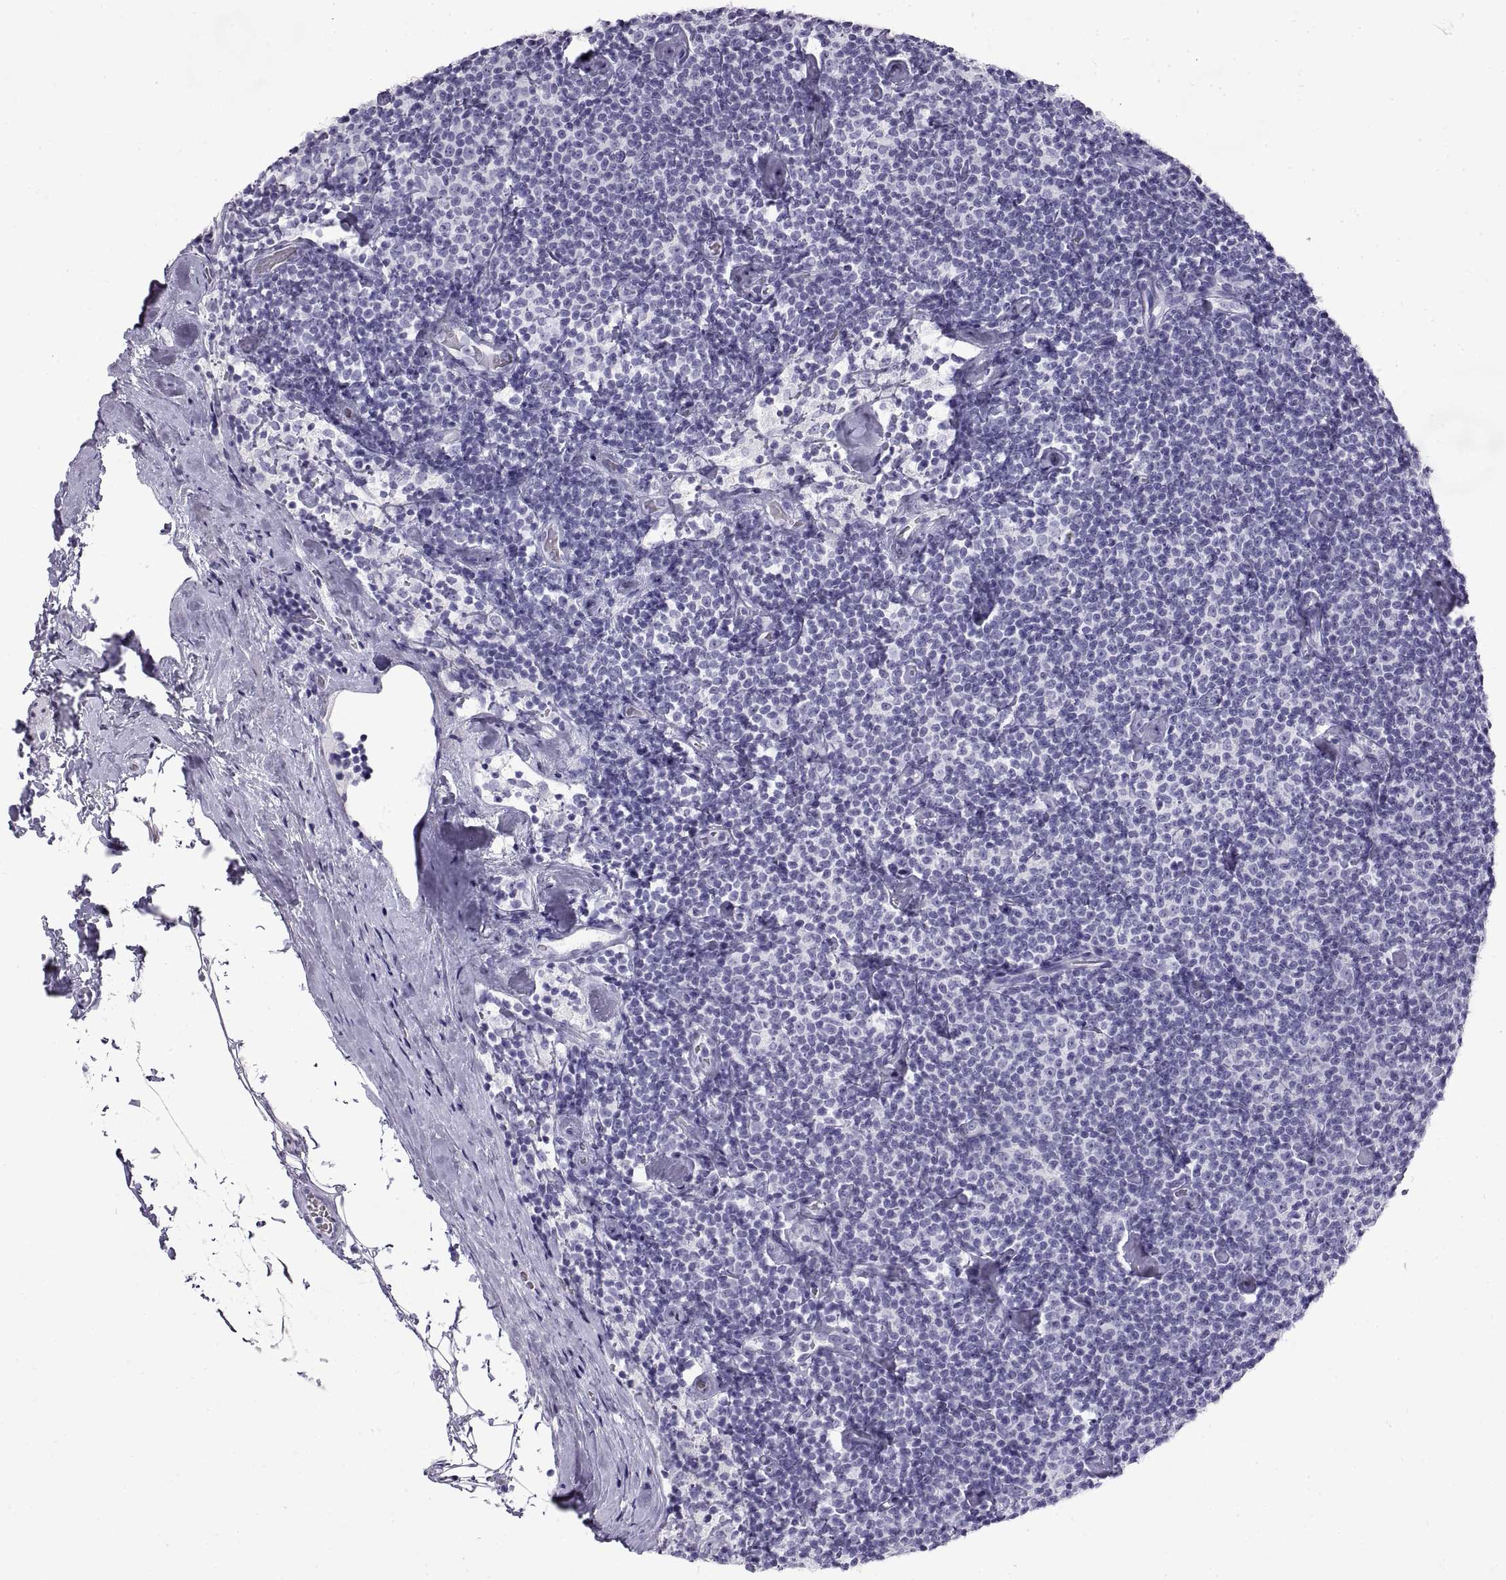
{"staining": {"intensity": "negative", "quantity": "none", "location": "none"}, "tissue": "lymphoma", "cell_type": "Tumor cells", "image_type": "cancer", "snomed": [{"axis": "morphology", "description": "Malignant lymphoma, non-Hodgkin's type, Low grade"}, {"axis": "topography", "description": "Lymph node"}], "caption": "Immunohistochemistry (IHC) photomicrograph of human malignant lymphoma, non-Hodgkin's type (low-grade) stained for a protein (brown), which exhibits no staining in tumor cells.", "gene": "RLBP1", "patient": {"sex": "male", "age": 81}}